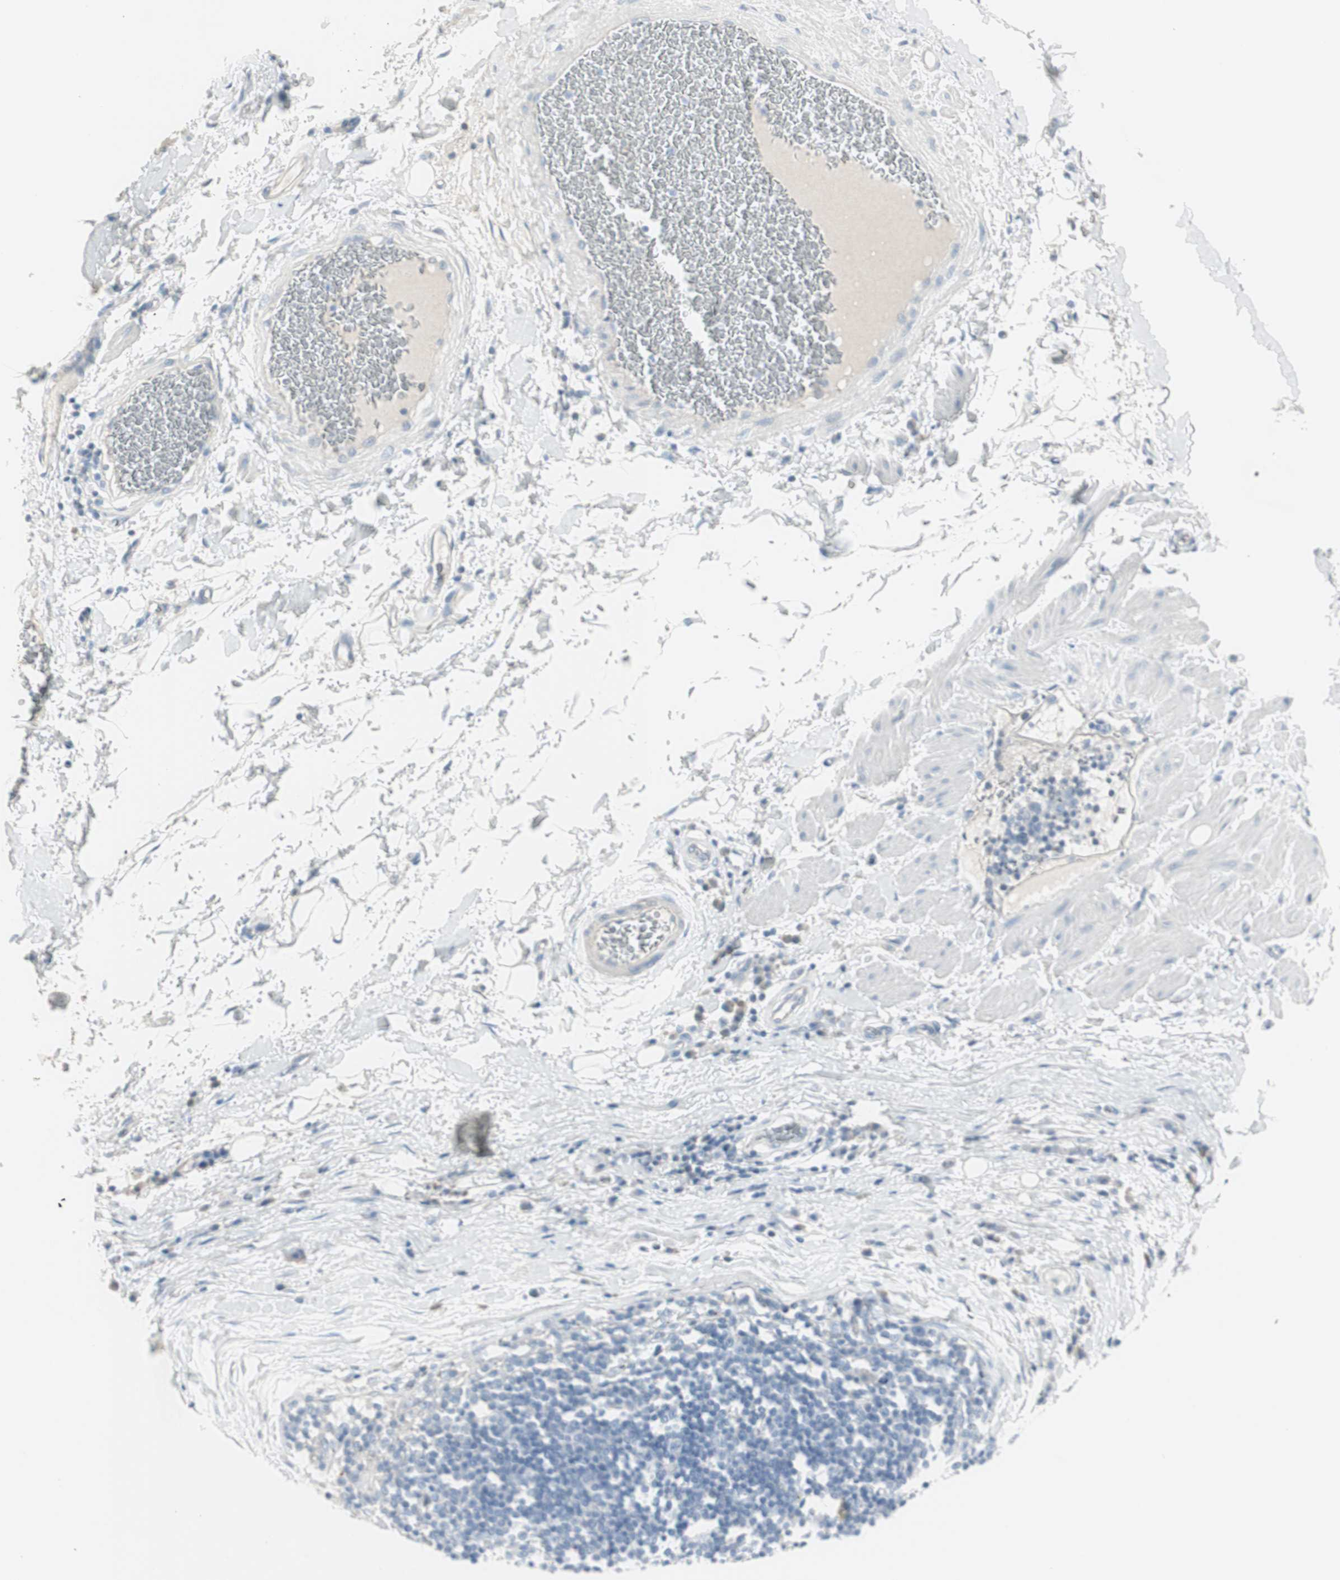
{"staining": {"intensity": "strong", "quantity": ">75%", "location": "cytoplasmic/membranous"}, "tissue": "soft tissue", "cell_type": "Chondrocytes", "image_type": "normal", "snomed": [{"axis": "morphology", "description": "Normal tissue, NOS"}, {"axis": "morphology", "description": "Adenocarcinoma, NOS"}, {"axis": "topography", "description": "Esophagus"}], "caption": "A brown stain highlights strong cytoplasmic/membranous staining of a protein in chondrocytes of unremarkable human soft tissue. Using DAB (brown) and hematoxylin (blue) stains, captured at high magnification using brightfield microscopy.", "gene": "CDHR5", "patient": {"sex": "male", "age": 62}}